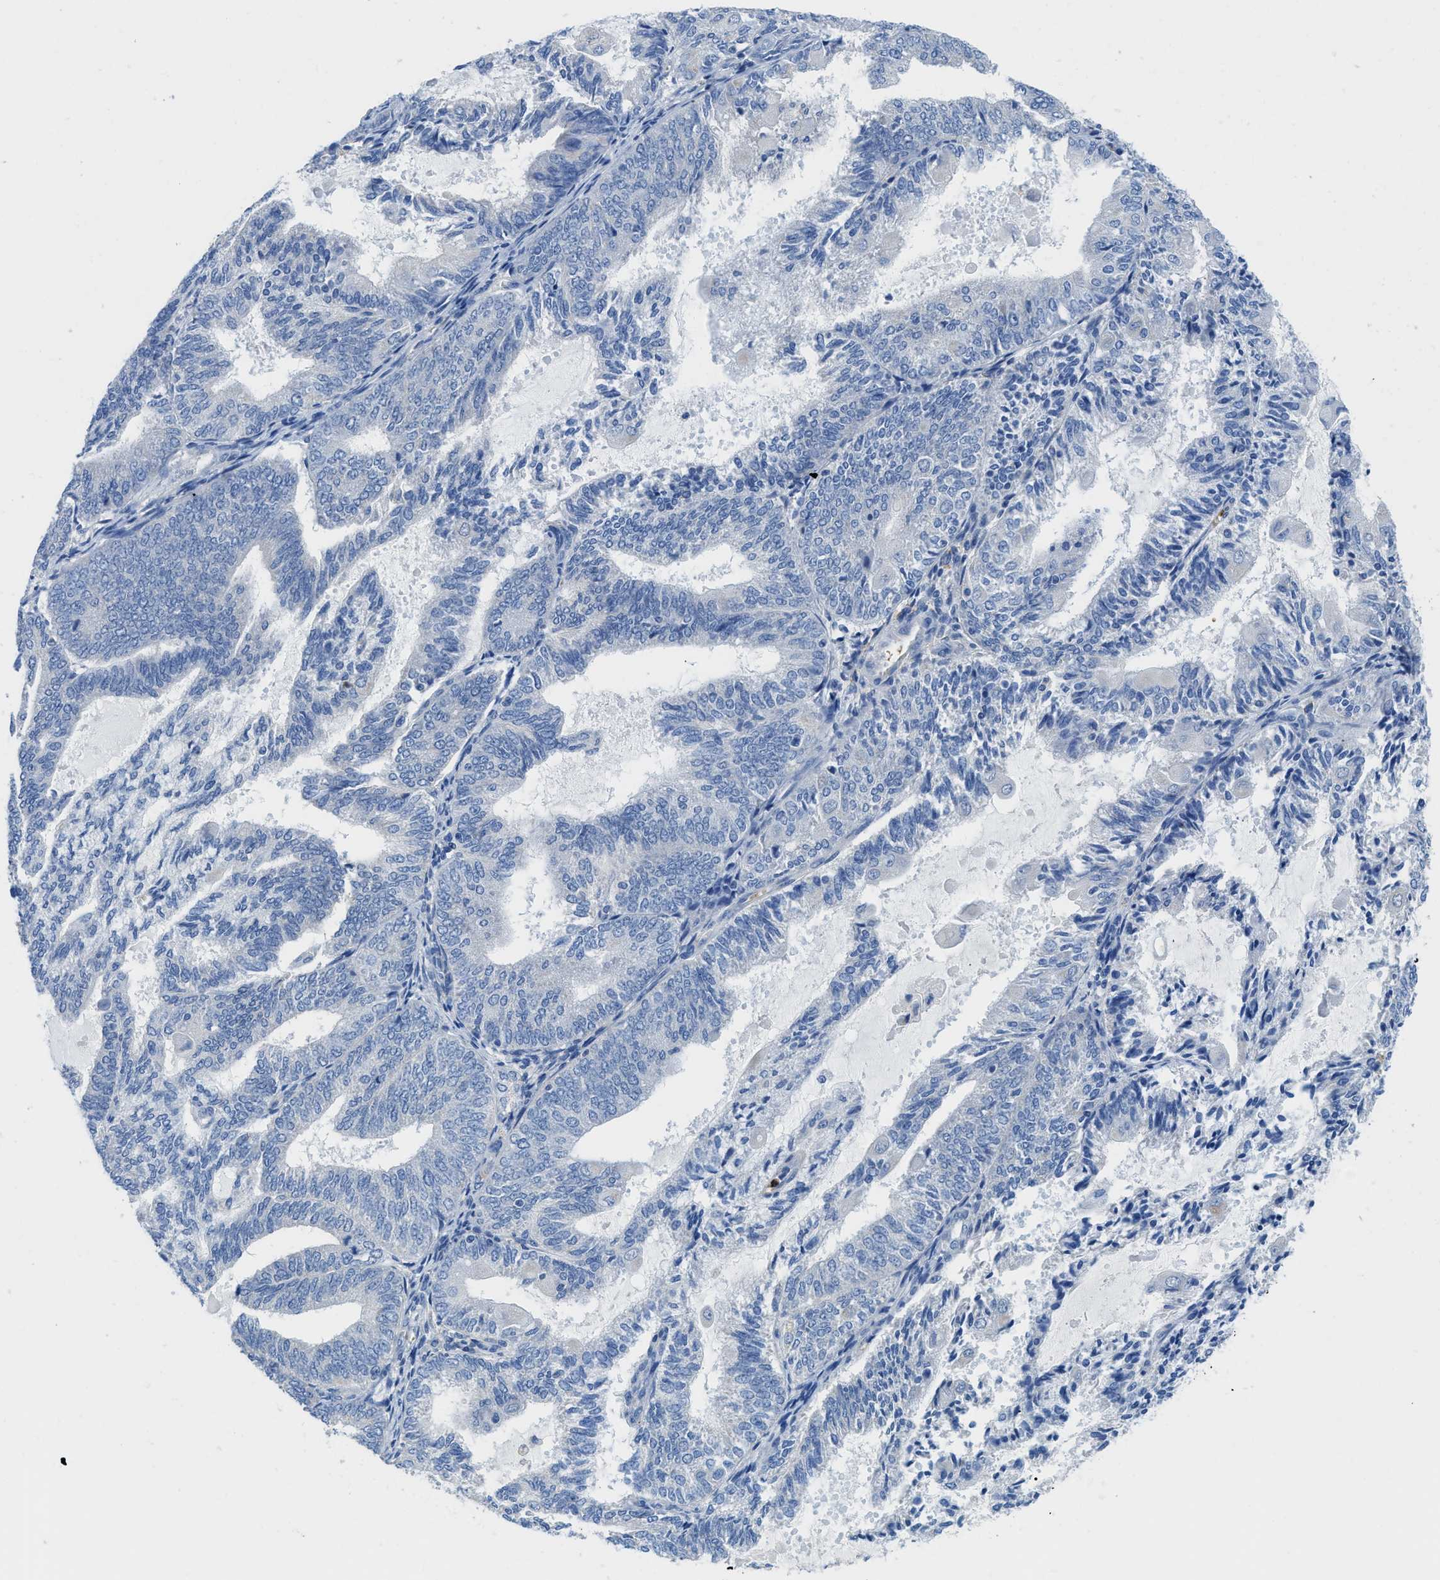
{"staining": {"intensity": "negative", "quantity": "none", "location": "none"}, "tissue": "endometrial cancer", "cell_type": "Tumor cells", "image_type": "cancer", "snomed": [{"axis": "morphology", "description": "Adenocarcinoma, NOS"}, {"axis": "topography", "description": "Endometrium"}], "caption": "Endometrial cancer (adenocarcinoma) was stained to show a protein in brown. There is no significant staining in tumor cells. The staining was performed using DAB (3,3'-diaminobenzidine) to visualize the protein expression in brown, while the nuclei were stained in blue with hematoxylin (Magnification: 20x).", "gene": "NEB", "patient": {"sex": "female", "age": 81}}